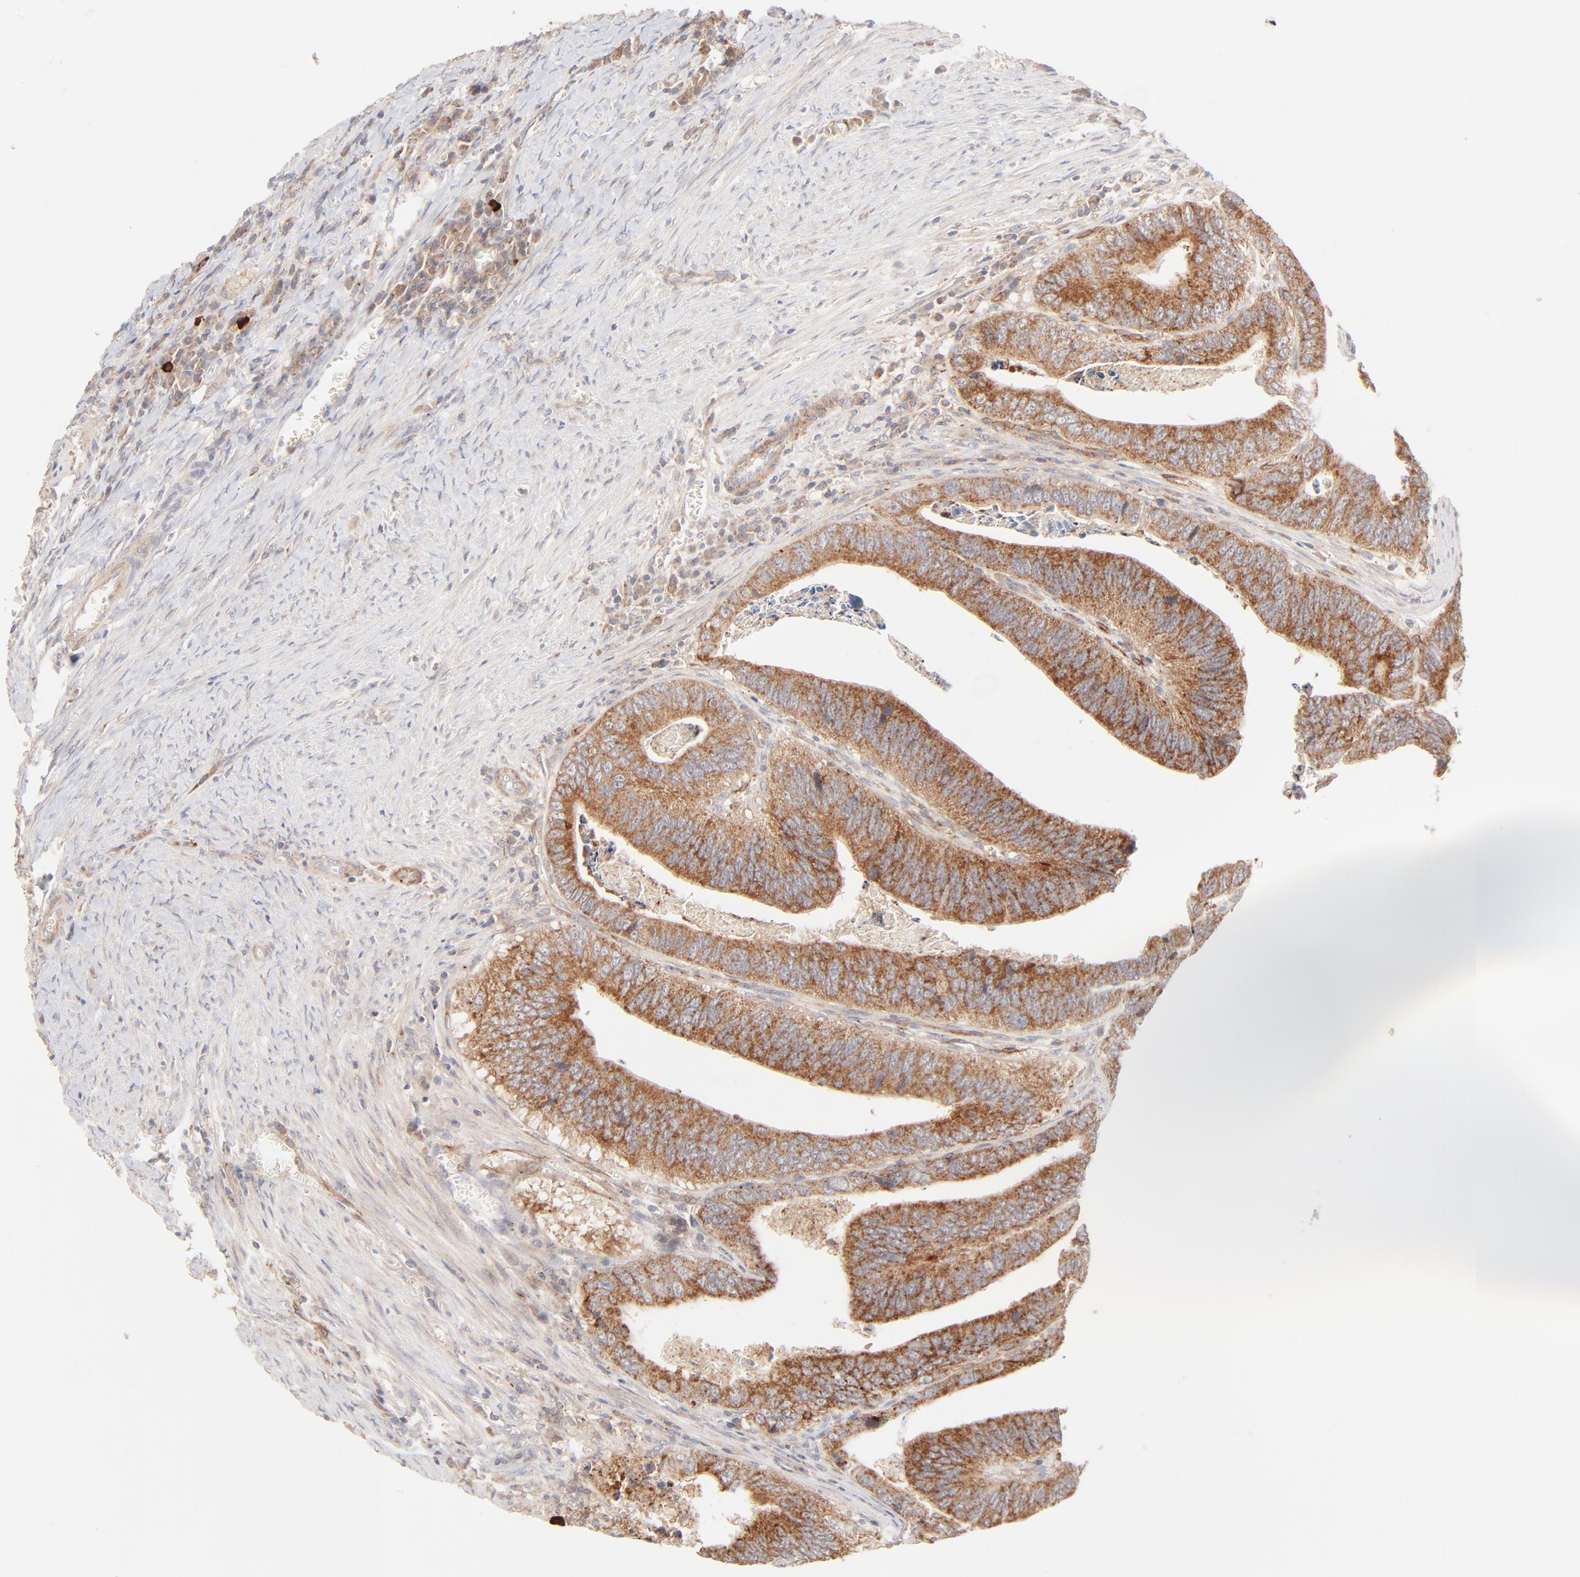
{"staining": {"intensity": "moderate", "quantity": ">75%", "location": "cytoplasmic/membranous"}, "tissue": "colorectal cancer", "cell_type": "Tumor cells", "image_type": "cancer", "snomed": [{"axis": "morphology", "description": "Adenocarcinoma, NOS"}, {"axis": "topography", "description": "Colon"}], "caption": "Immunohistochemical staining of human adenocarcinoma (colorectal) shows medium levels of moderate cytoplasmic/membranous protein positivity in approximately >75% of tumor cells.", "gene": "CSPG4", "patient": {"sex": "male", "age": 72}}